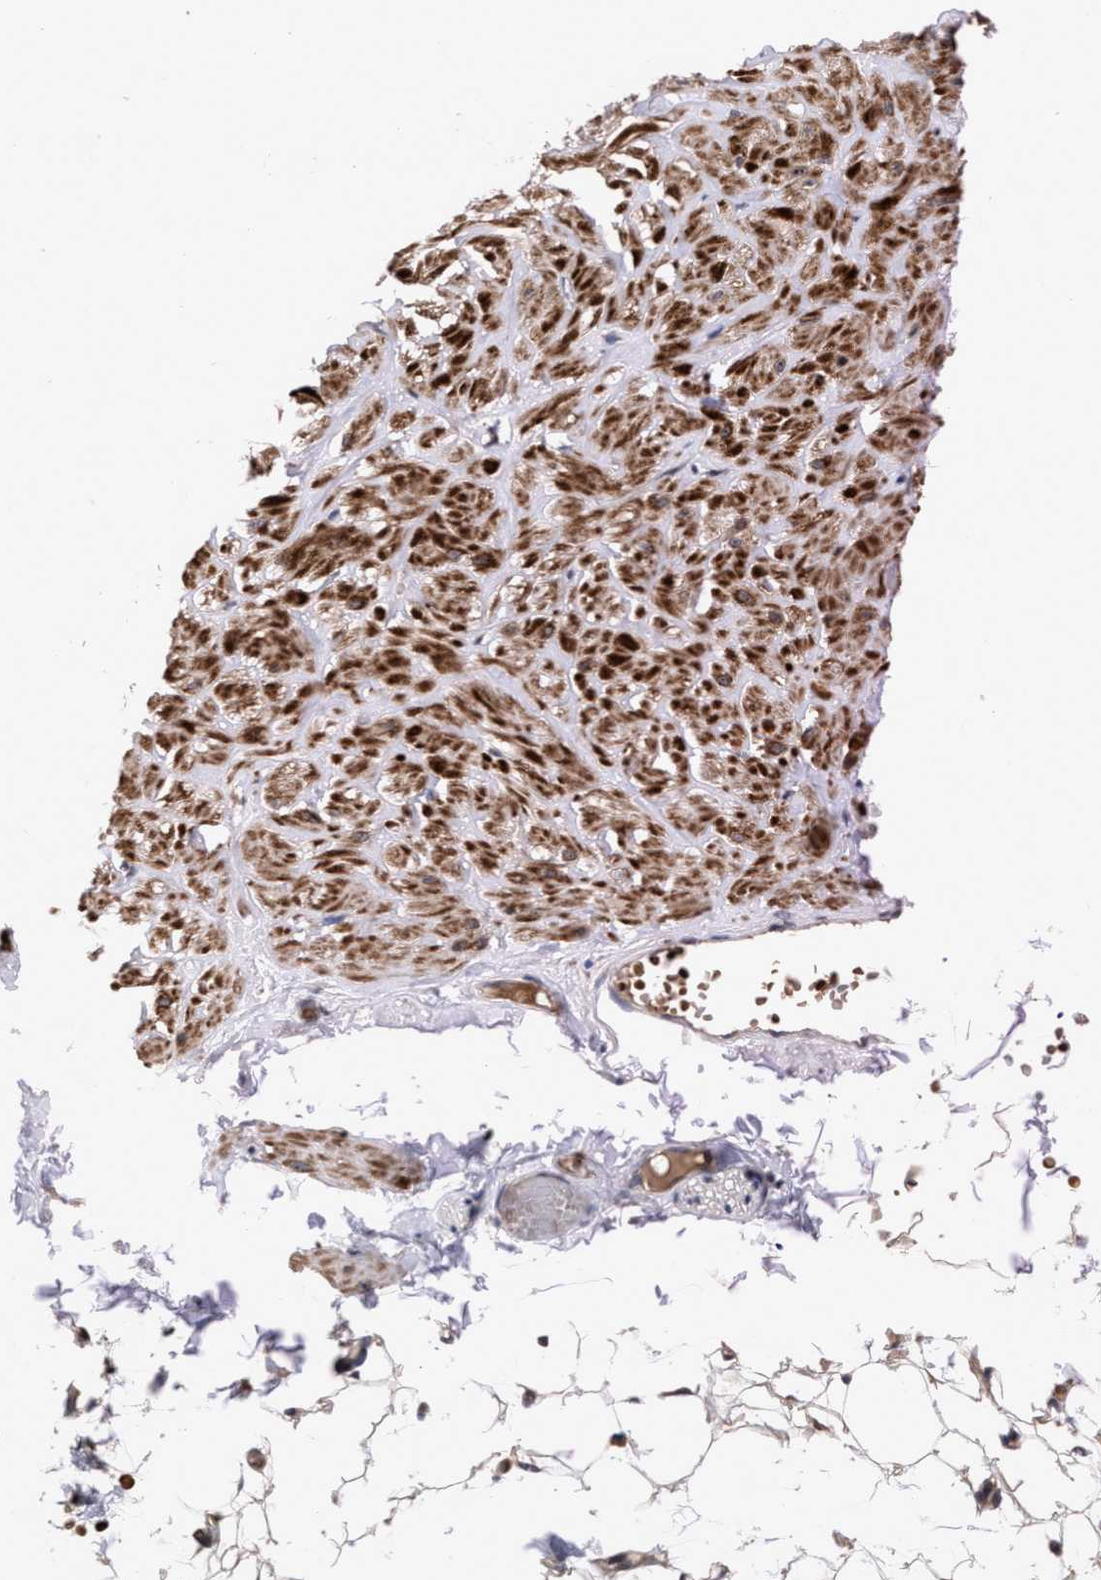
{"staining": {"intensity": "moderate", "quantity": ">75%", "location": "cytoplasmic/membranous"}, "tissue": "adipose tissue", "cell_type": "Adipocytes", "image_type": "normal", "snomed": [{"axis": "morphology", "description": "Normal tissue, NOS"}, {"axis": "topography", "description": "Adipose tissue"}, {"axis": "topography", "description": "Vascular tissue"}, {"axis": "topography", "description": "Peripheral nerve tissue"}], "caption": "Adipocytes show medium levels of moderate cytoplasmic/membranous positivity in approximately >75% of cells in normal human adipose tissue.", "gene": "HAUS6", "patient": {"sex": "male", "age": 25}}